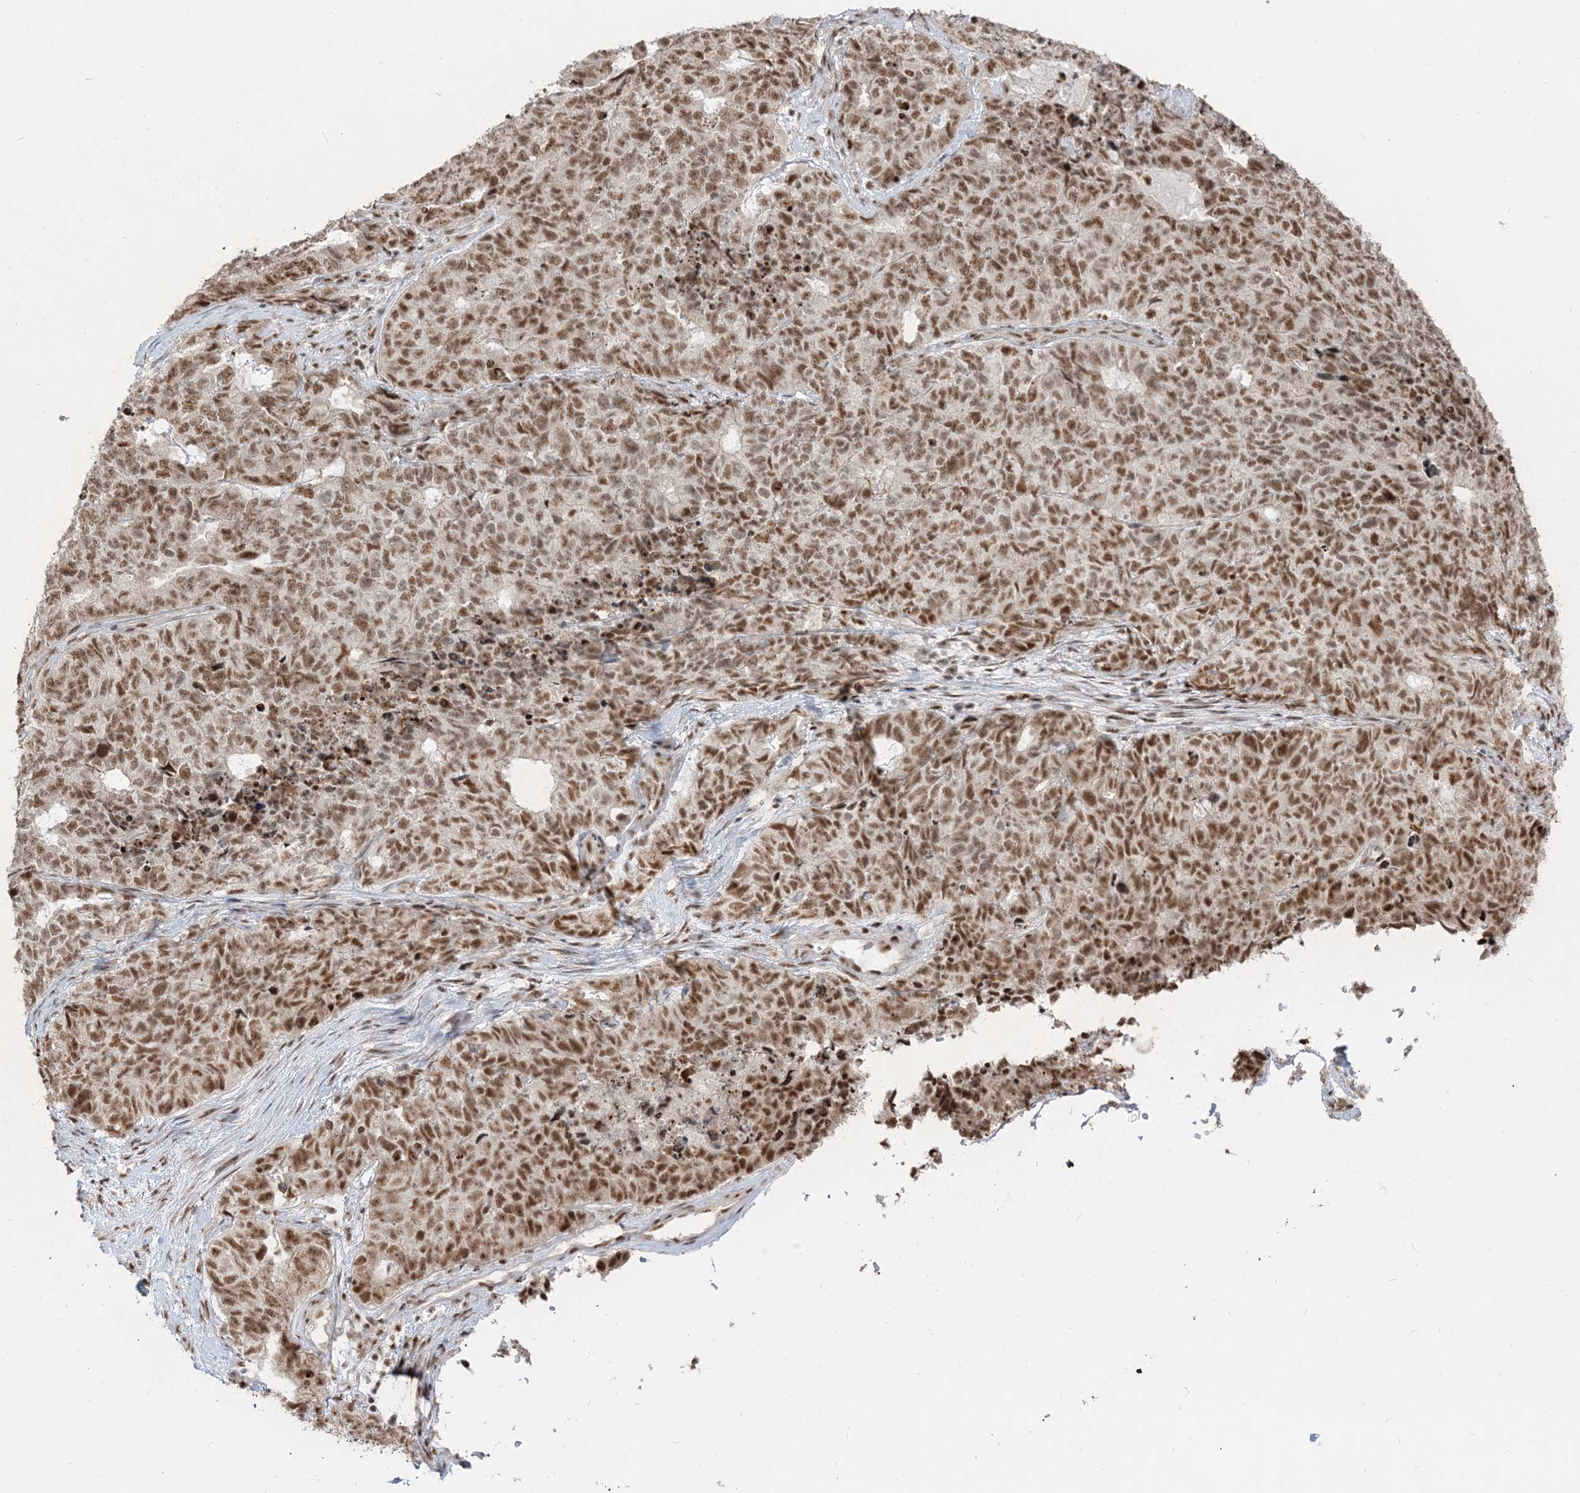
{"staining": {"intensity": "moderate", "quantity": ">75%", "location": "nuclear"}, "tissue": "cervical cancer", "cell_type": "Tumor cells", "image_type": "cancer", "snomed": [{"axis": "morphology", "description": "Squamous cell carcinoma, NOS"}, {"axis": "topography", "description": "Cervix"}], "caption": "Cervical squamous cell carcinoma stained for a protein demonstrates moderate nuclear positivity in tumor cells.", "gene": "ARGLU1", "patient": {"sex": "female", "age": 63}}